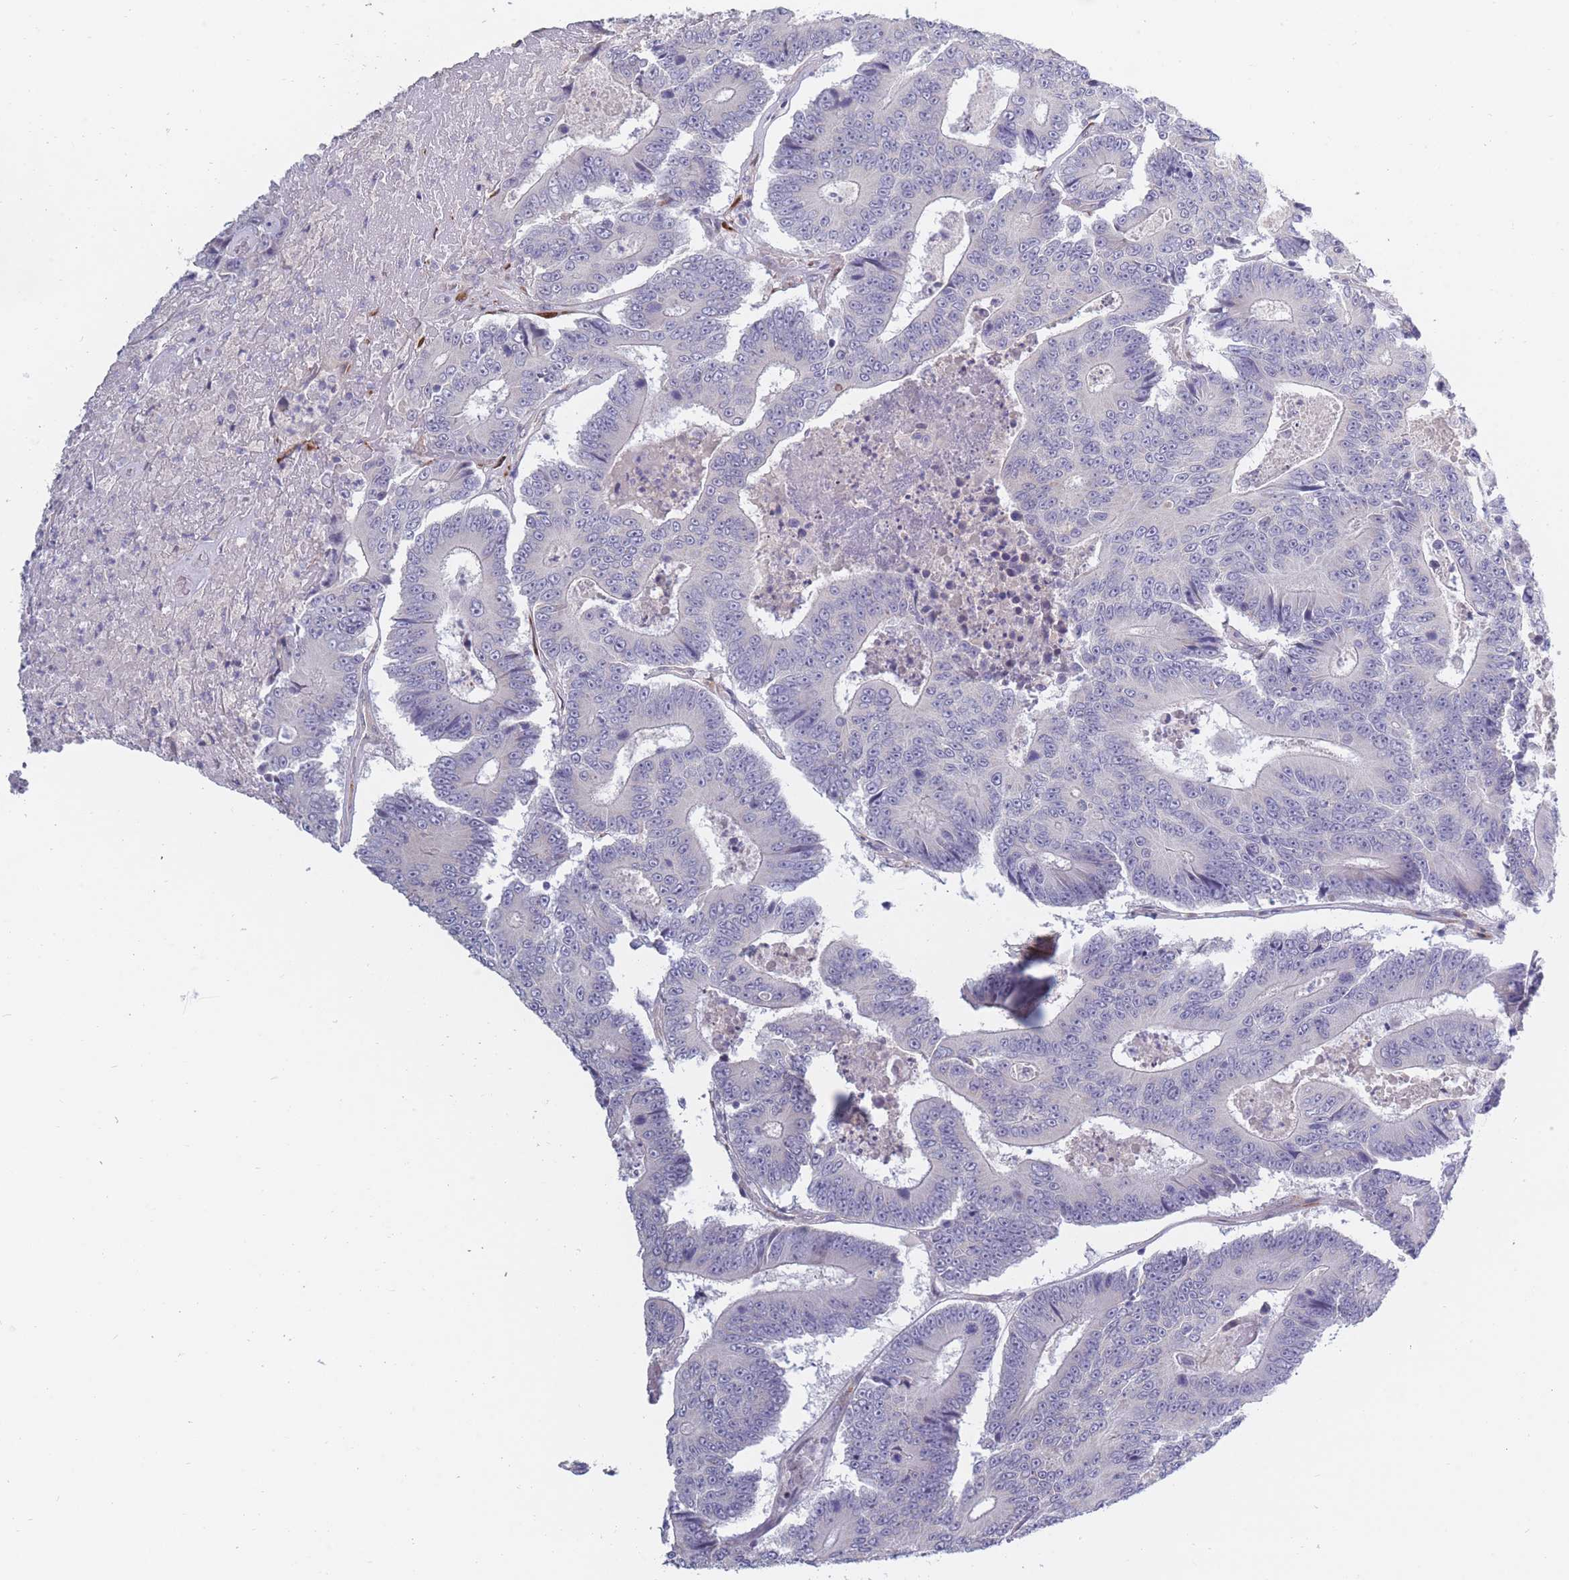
{"staining": {"intensity": "negative", "quantity": "none", "location": "none"}, "tissue": "colorectal cancer", "cell_type": "Tumor cells", "image_type": "cancer", "snomed": [{"axis": "morphology", "description": "Adenocarcinoma, NOS"}, {"axis": "topography", "description": "Colon"}], "caption": "Immunohistochemical staining of human adenocarcinoma (colorectal) reveals no significant expression in tumor cells. (Stains: DAB immunohistochemistry with hematoxylin counter stain, Microscopy: brightfield microscopy at high magnification).", "gene": "CCNQ", "patient": {"sex": "male", "age": 83}}